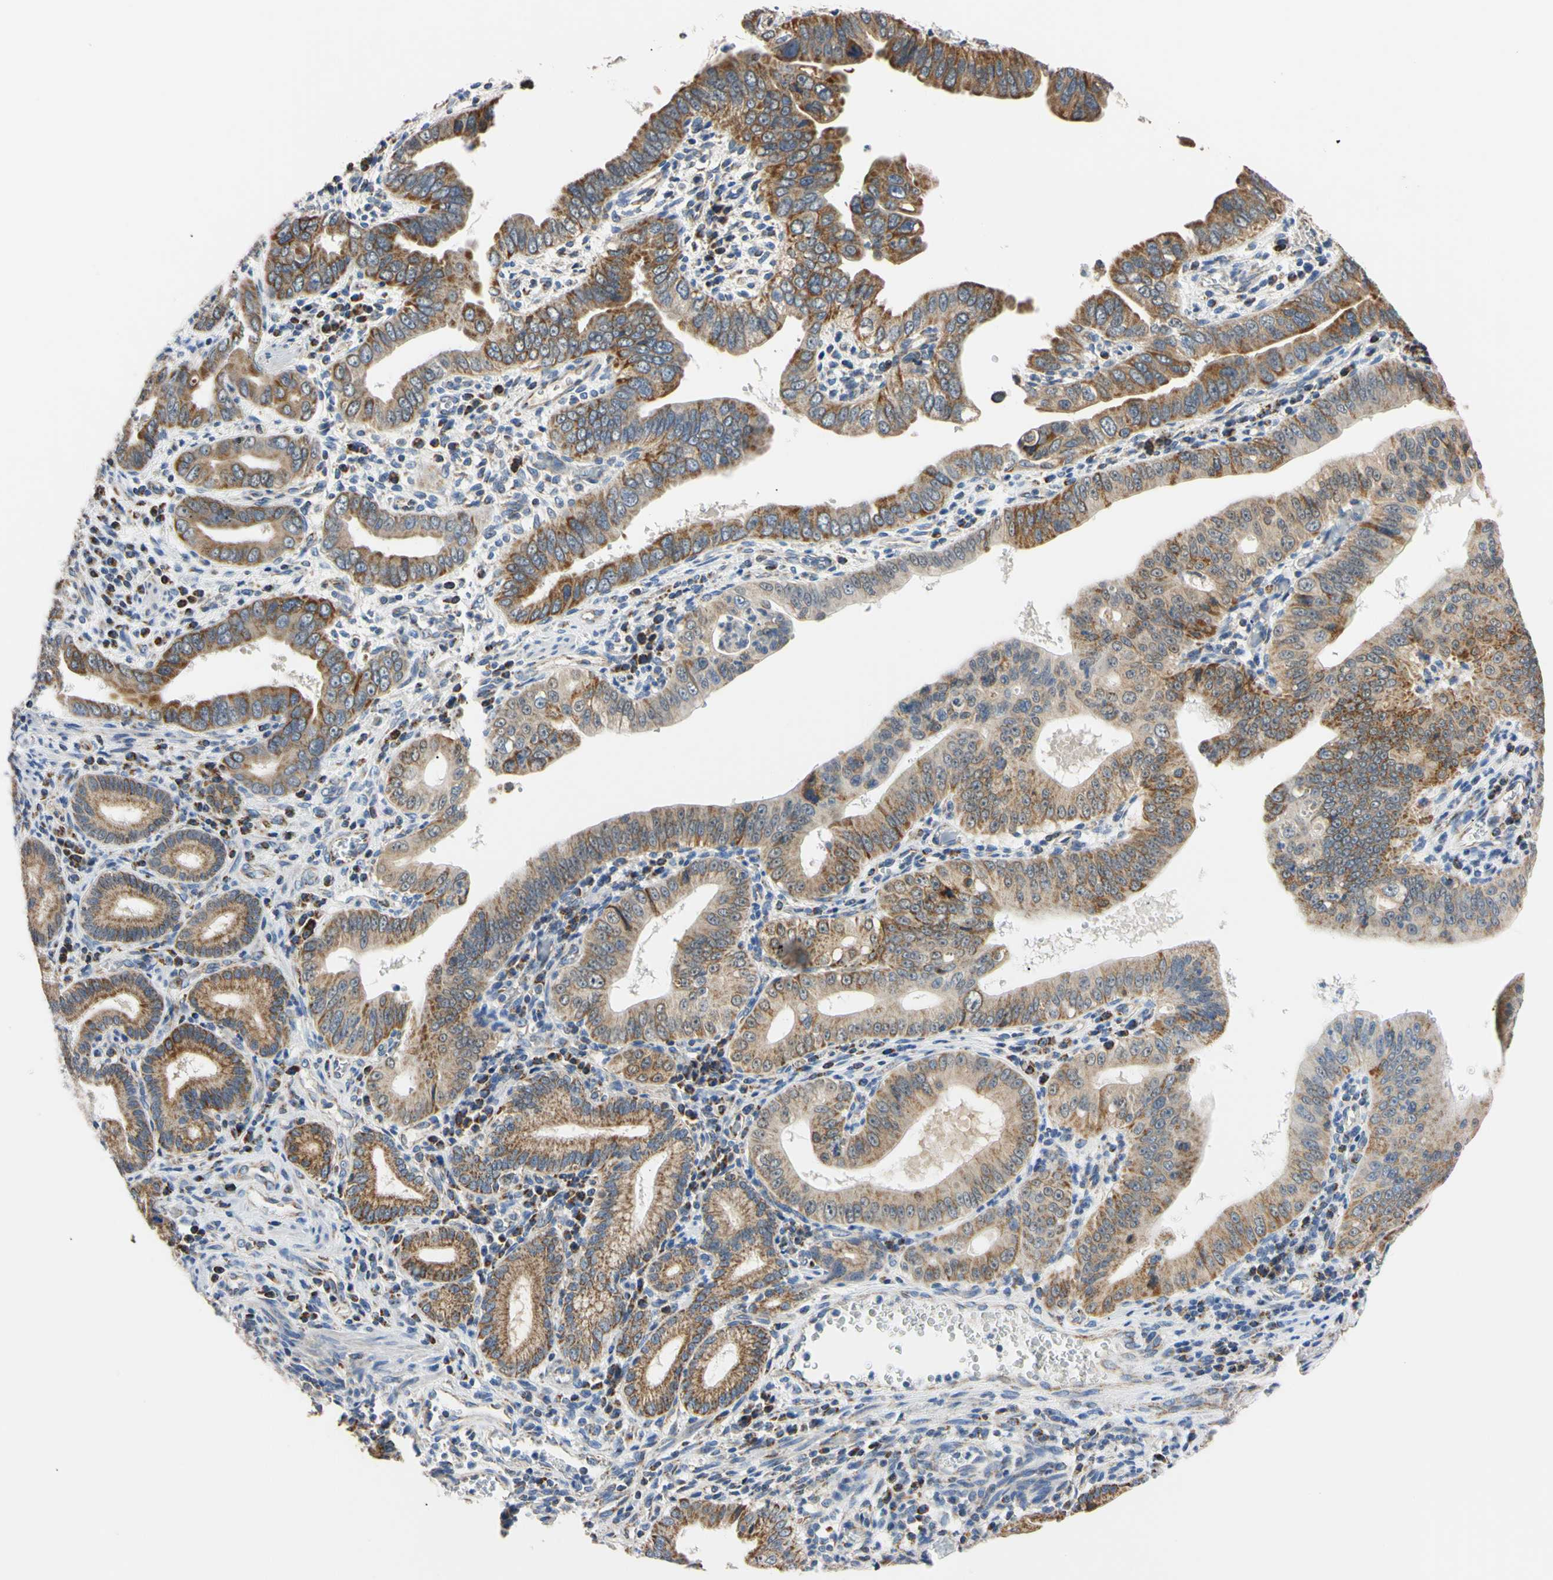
{"staining": {"intensity": "moderate", "quantity": ">75%", "location": "cytoplasmic/membranous"}, "tissue": "pancreatic cancer", "cell_type": "Tumor cells", "image_type": "cancer", "snomed": [{"axis": "morphology", "description": "Normal tissue, NOS"}, {"axis": "topography", "description": "Lymph node"}], "caption": "This histopathology image shows immunohistochemistry staining of human pancreatic cancer, with medium moderate cytoplasmic/membranous staining in approximately >75% of tumor cells.", "gene": "CLPP", "patient": {"sex": "male", "age": 50}}